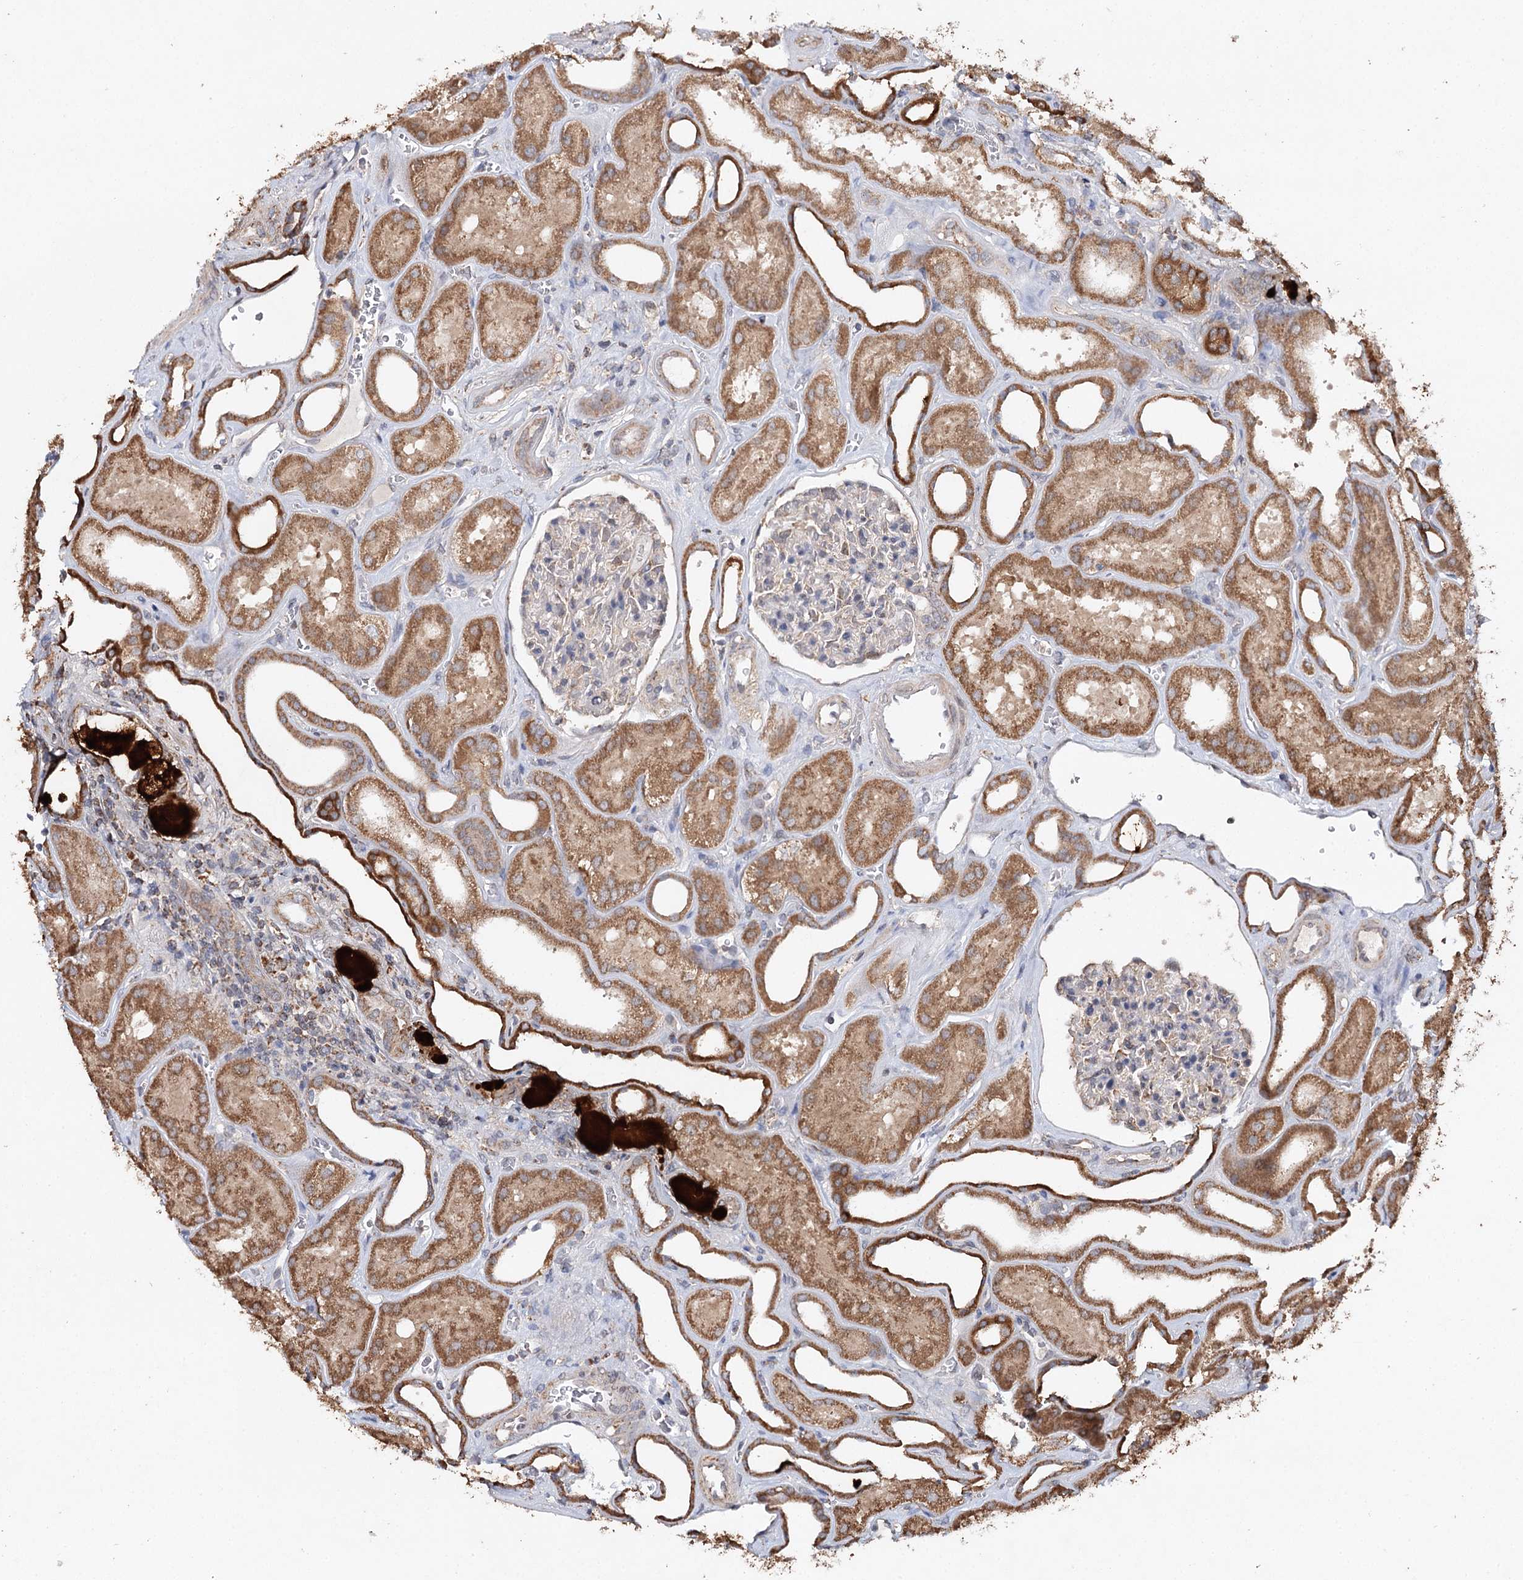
{"staining": {"intensity": "negative", "quantity": "none", "location": "none"}, "tissue": "kidney", "cell_type": "Cells in glomeruli", "image_type": "normal", "snomed": [{"axis": "morphology", "description": "Normal tissue, NOS"}, {"axis": "morphology", "description": "Adenocarcinoma, NOS"}, {"axis": "topography", "description": "Kidney"}], "caption": "Cells in glomeruli show no significant protein staining in normal kidney.", "gene": "PIK3CB", "patient": {"sex": "female", "age": 68}}